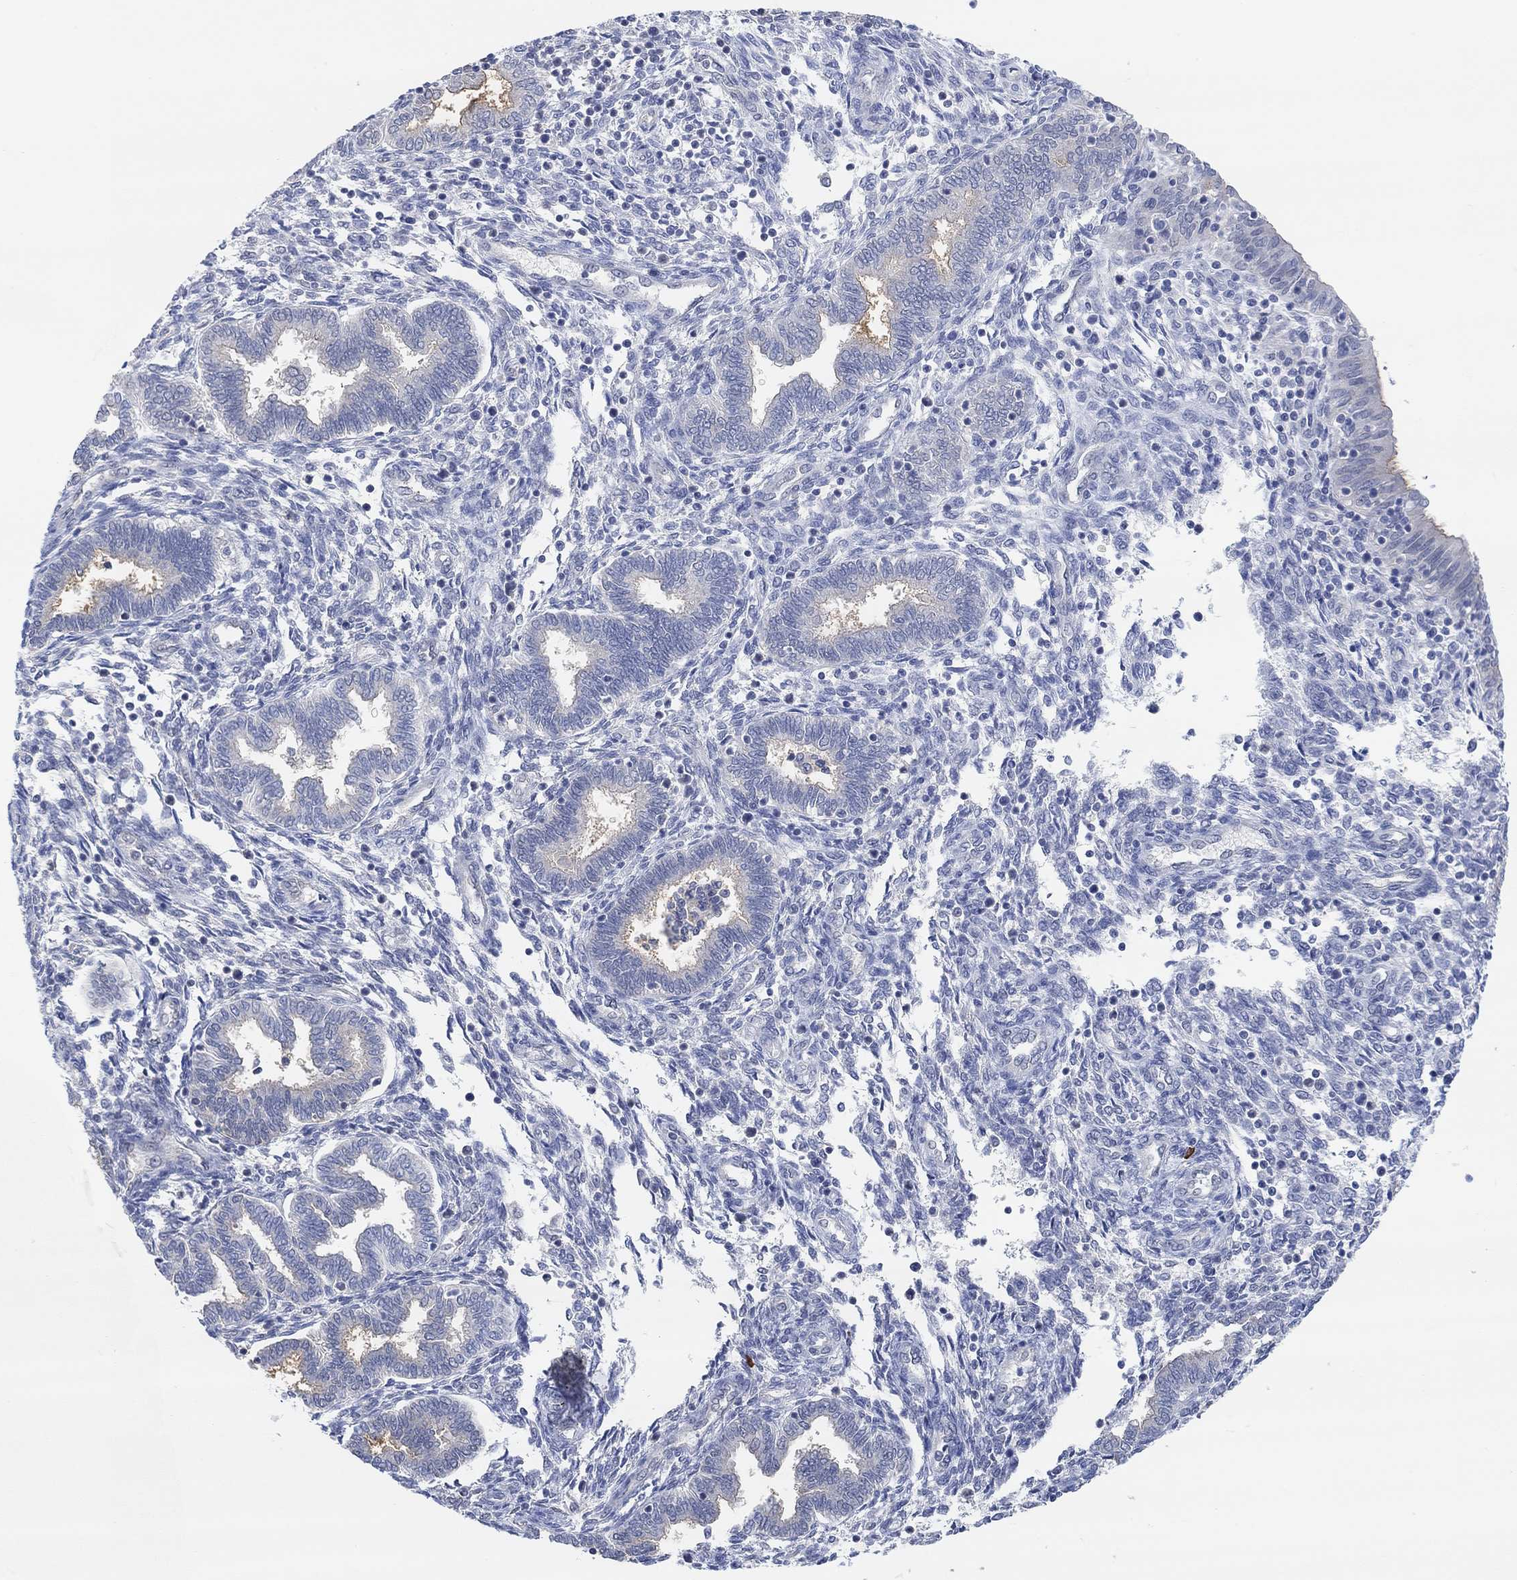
{"staining": {"intensity": "negative", "quantity": "none", "location": "none"}, "tissue": "endometrium", "cell_type": "Cells in endometrial stroma", "image_type": "normal", "snomed": [{"axis": "morphology", "description": "Normal tissue, NOS"}, {"axis": "topography", "description": "Endometrium"}], "caption": "Immunohistochemistry (IHC) image of benign endometrium stained for a protein (brown), which reveals no staining in cells in endometrial stroma. The staining is performed using DAB brown chromogen with nuclei counter-stained in using hematoxylin.", "gene": "MUC1", "patient": {"sex": "female", "age": 42}}